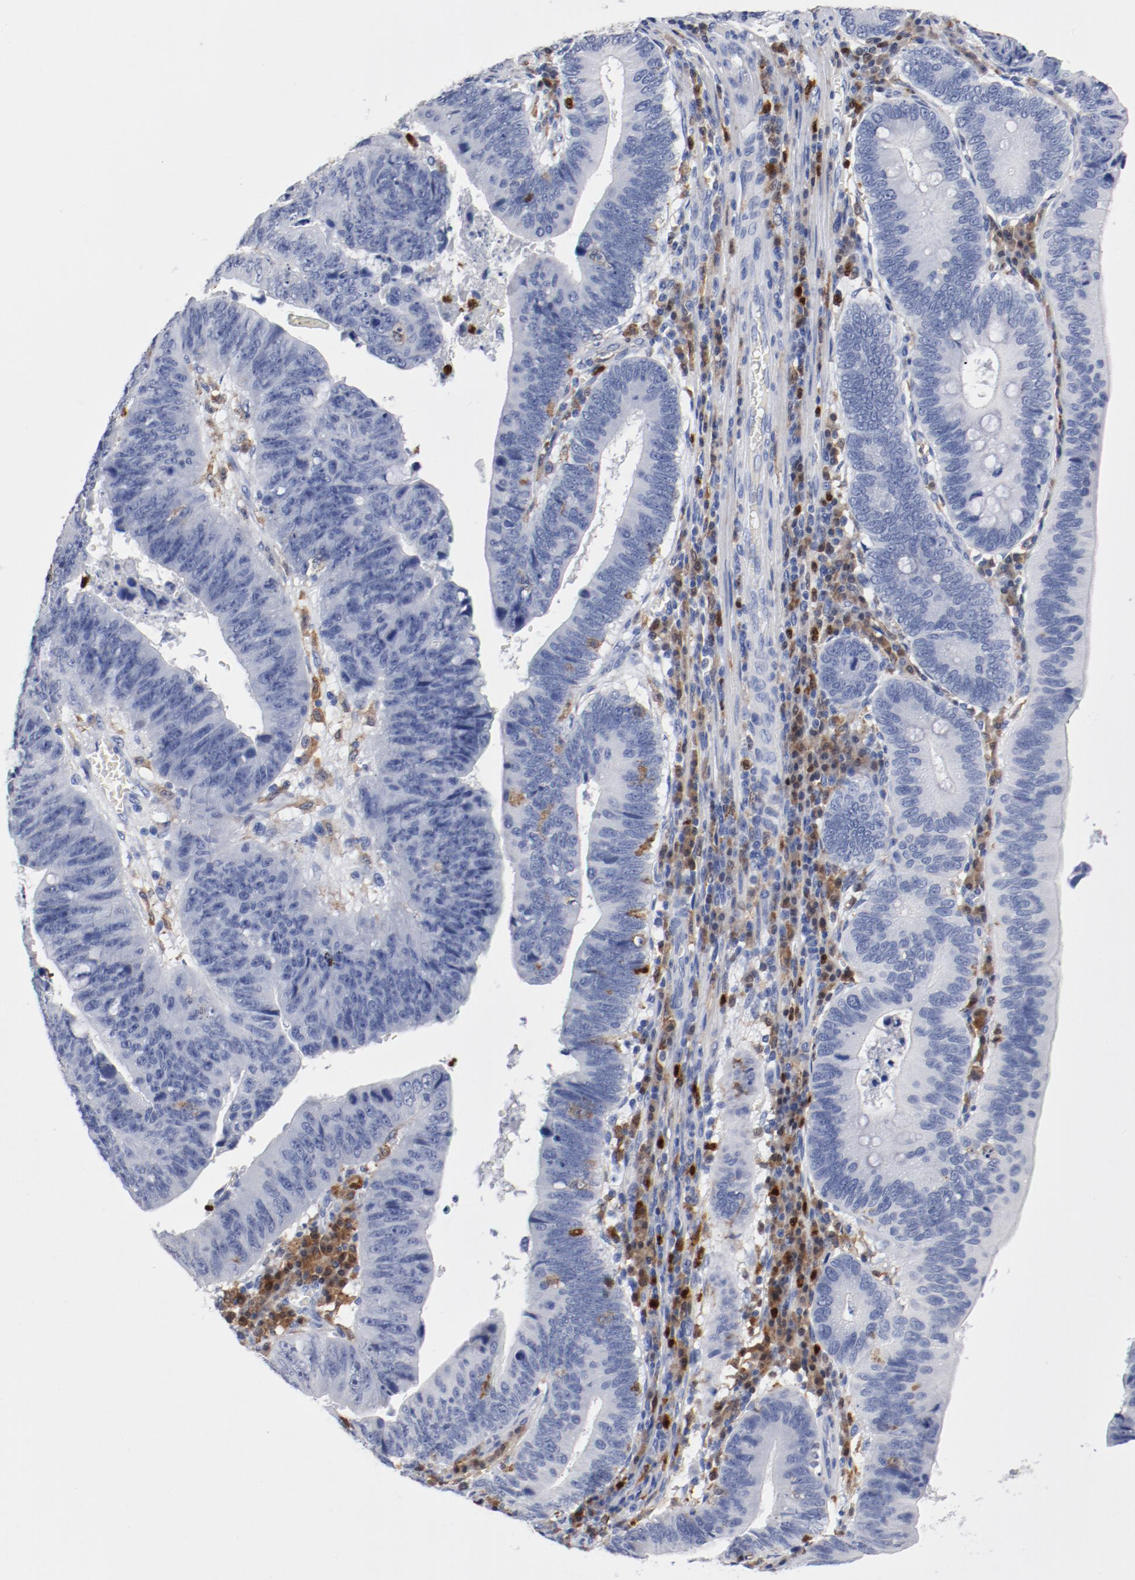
{"staining": {"intensity": "negative", "quantity": "none", "location": "none"}, "tissue": "stomach cancer", "cell_type": "Tumor cells", "image_type": "cancer", "snomed": [{"axis": "morphology", "description": "Adenocarcinoma, NOS"}, {"axis": "topography", "description": "Stomach"}], "caption": "Photomicrograph shows no significant protein expression in tumor cells of stomach cancer.", "gene": "NCF1", "patient": {"sex": "male", "age": 59}}